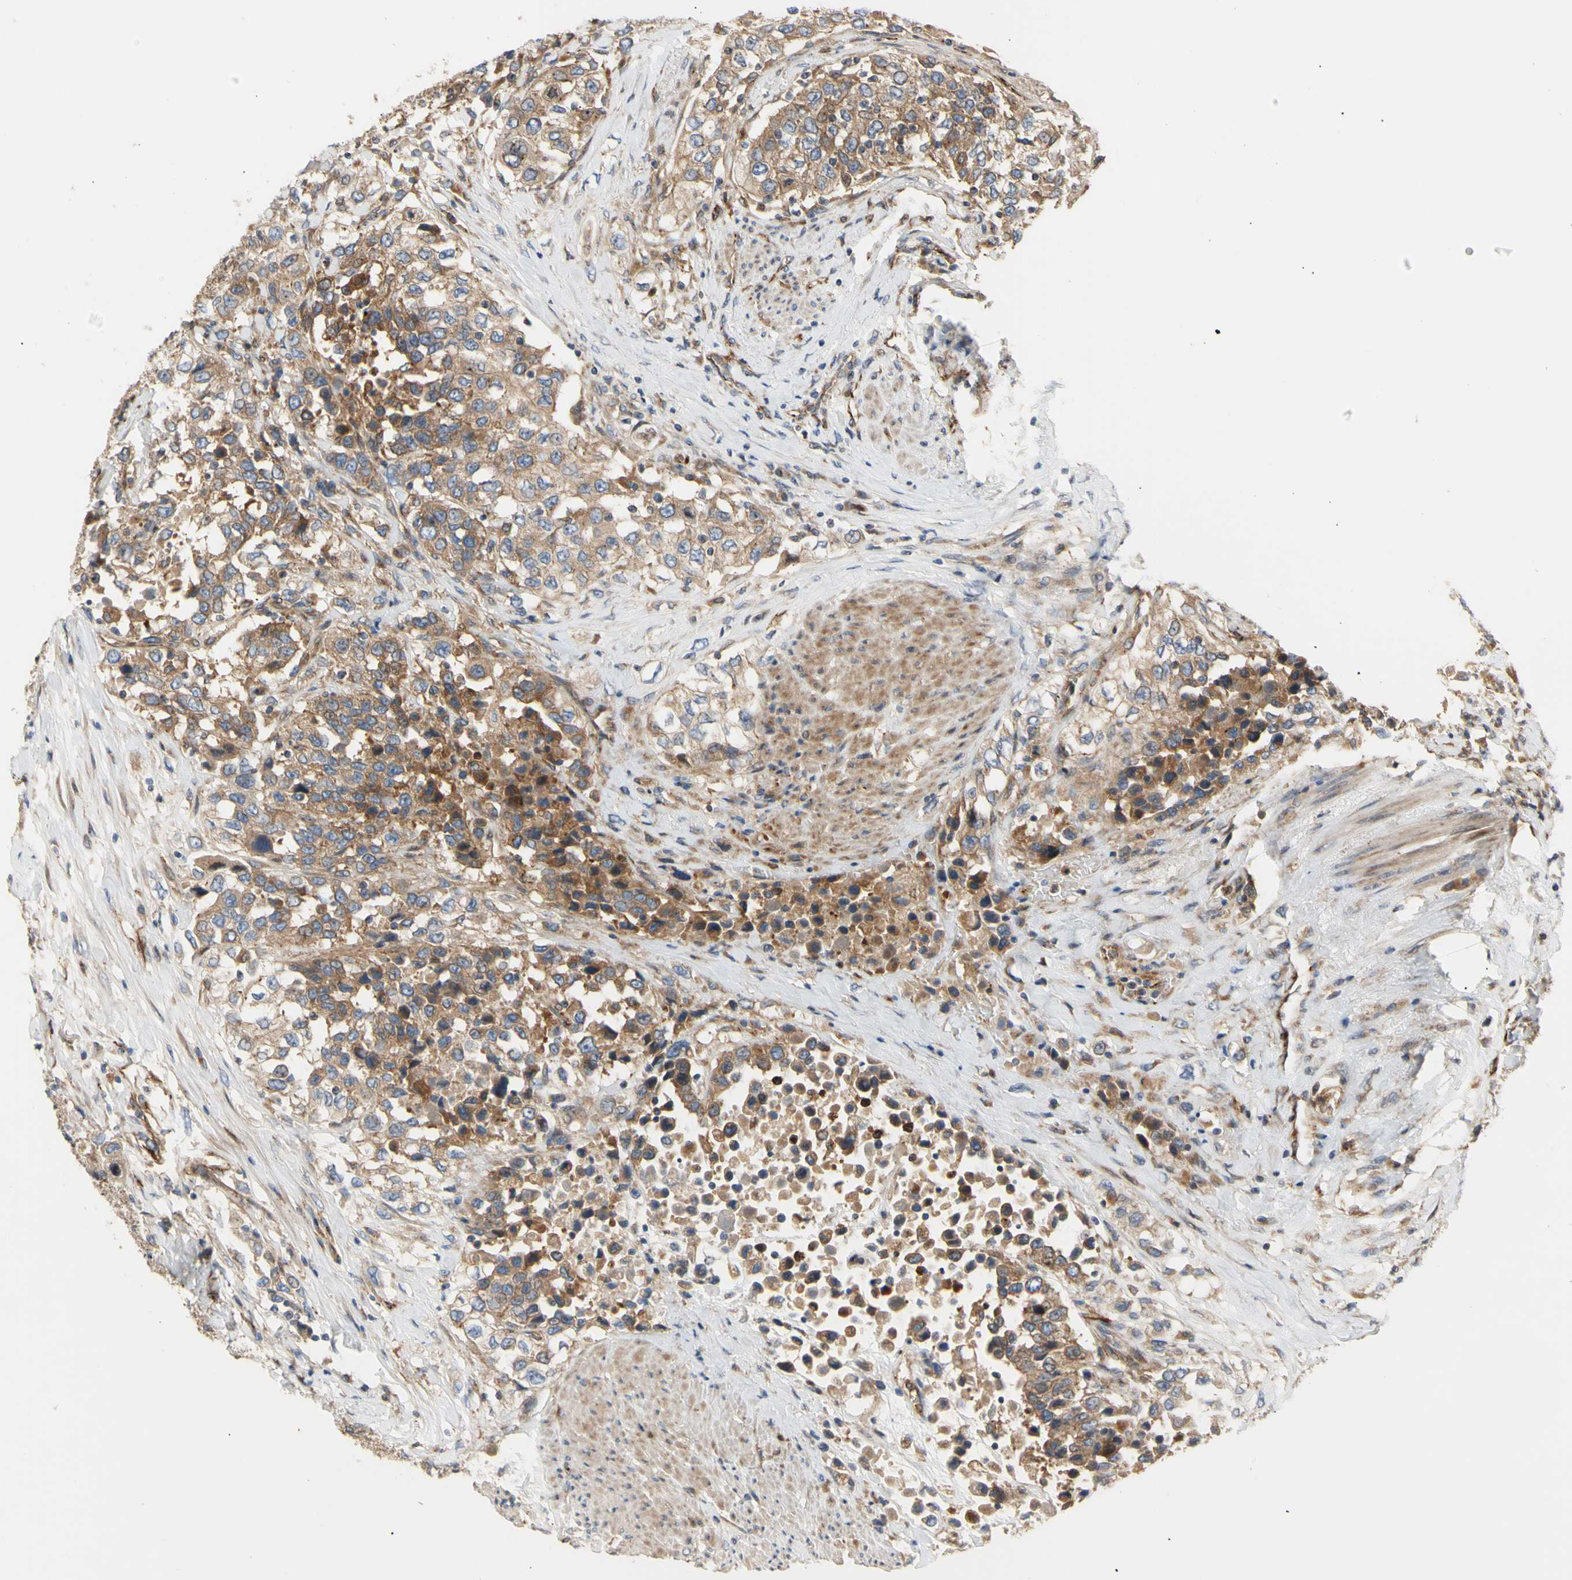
{"staining": {"intensity": "moderate", "quantity": ">75%", "location": "cytoplasmic/membranous"}, "tissue": "urothelial cancer", "cell_type": "Tumor cells", "image_type": "cancer", "snomed": [{"axis": "morphology", "description": "Urothelial carcinoma, High grade"}, {"axis": "topography", "description": "Urinary bladder"}], "caption": "Protein expression by IHC exhibits moderate cytoplasmic/membranous staining in about >75% of tumor cells in high-grade urothelial carcinoma.", "gene": "TUBG2", "patient": {"sex": "female", "age": 80}}